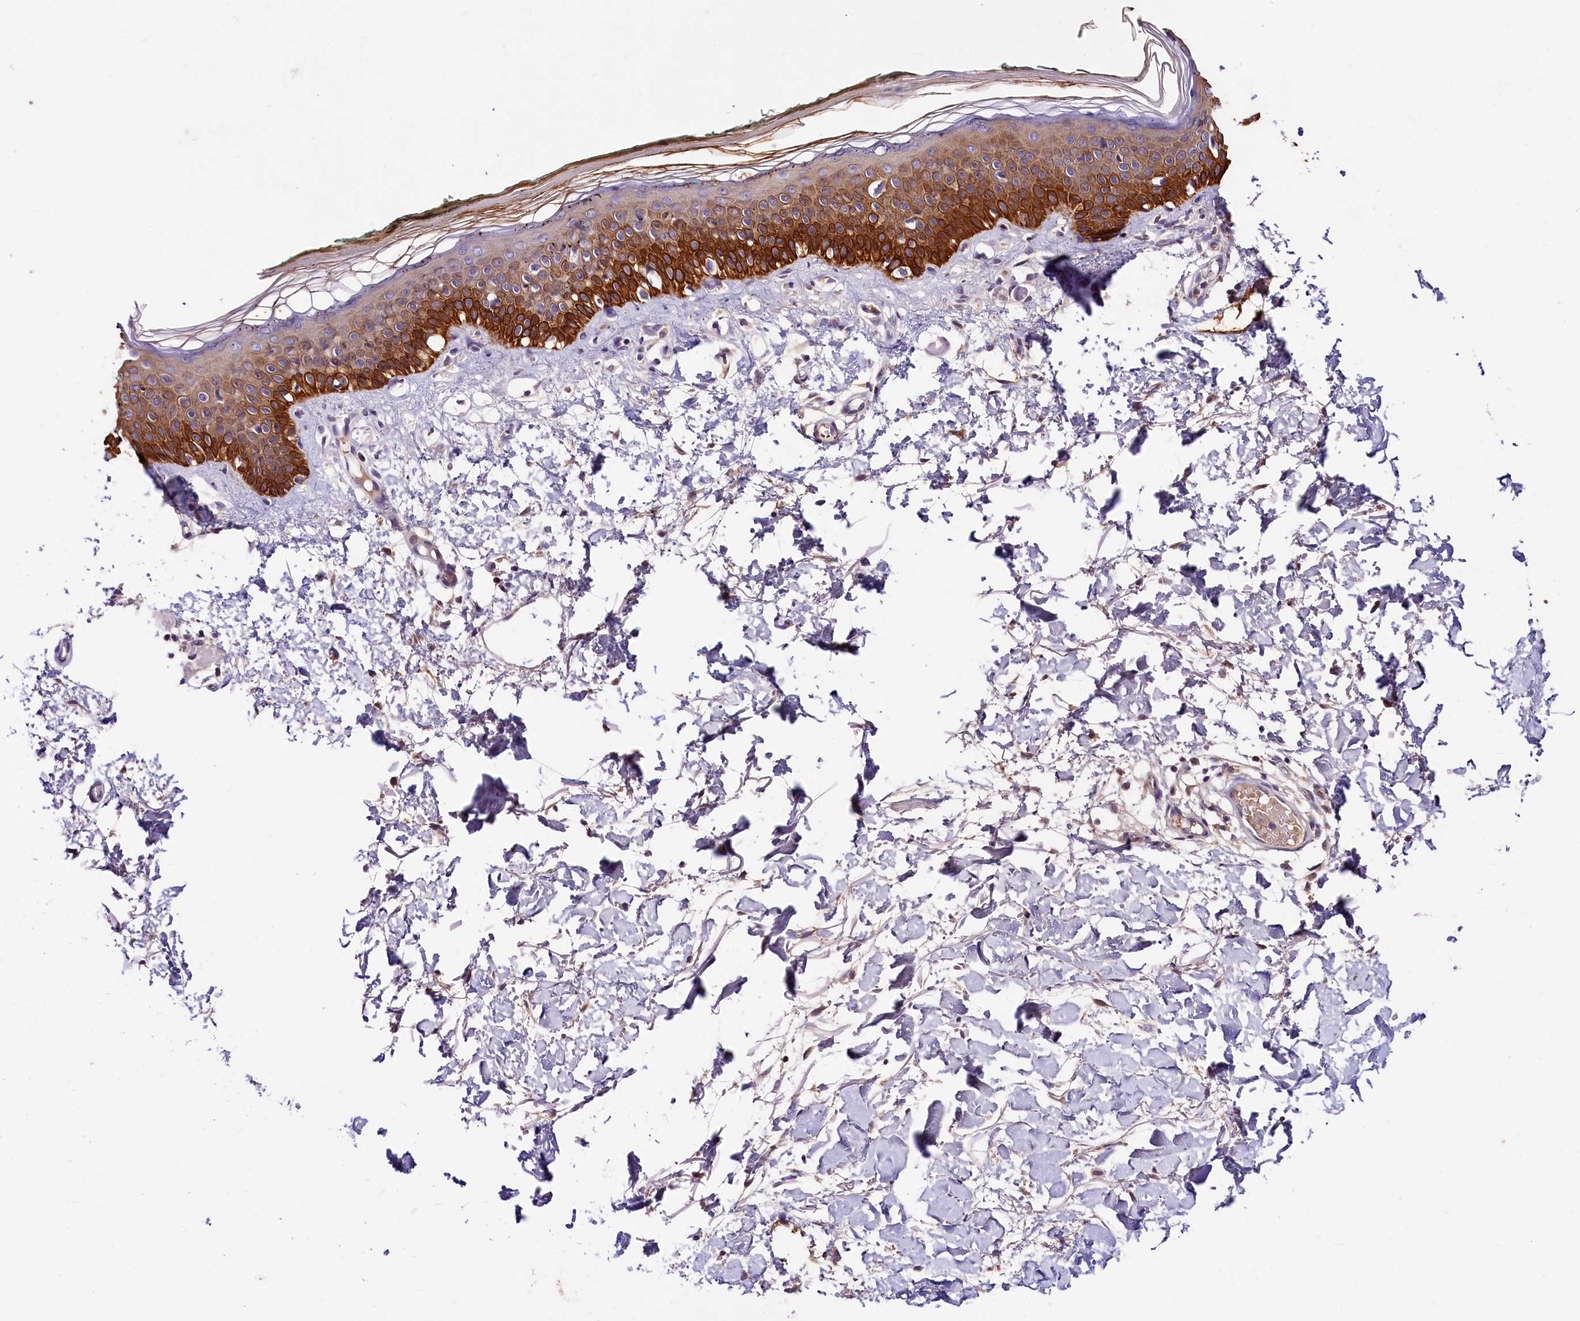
{"staining": {"intensity": "negative", "quantity": "none", "location": "none"}, "tissue": "skin", "cell_type": "Fibroblasts", "image_type": "normal", "snomed": [{"axis": "morphology", "description": "Normal tissue, NOS"}, {"axis": "topography", "description": "Skin"}], "caption": "Immunohistochemistry (IHC) micrograph of normal human skin stained for a protein (brown), which shows no staining in fibroblasts. (DAB (3,3'-diaminobenzidine) immunohistochemistry visualized using brightfield microscopy, high magnification).", "gene": "ARMC6", "patient": {"sex": "male", "age": 62}}